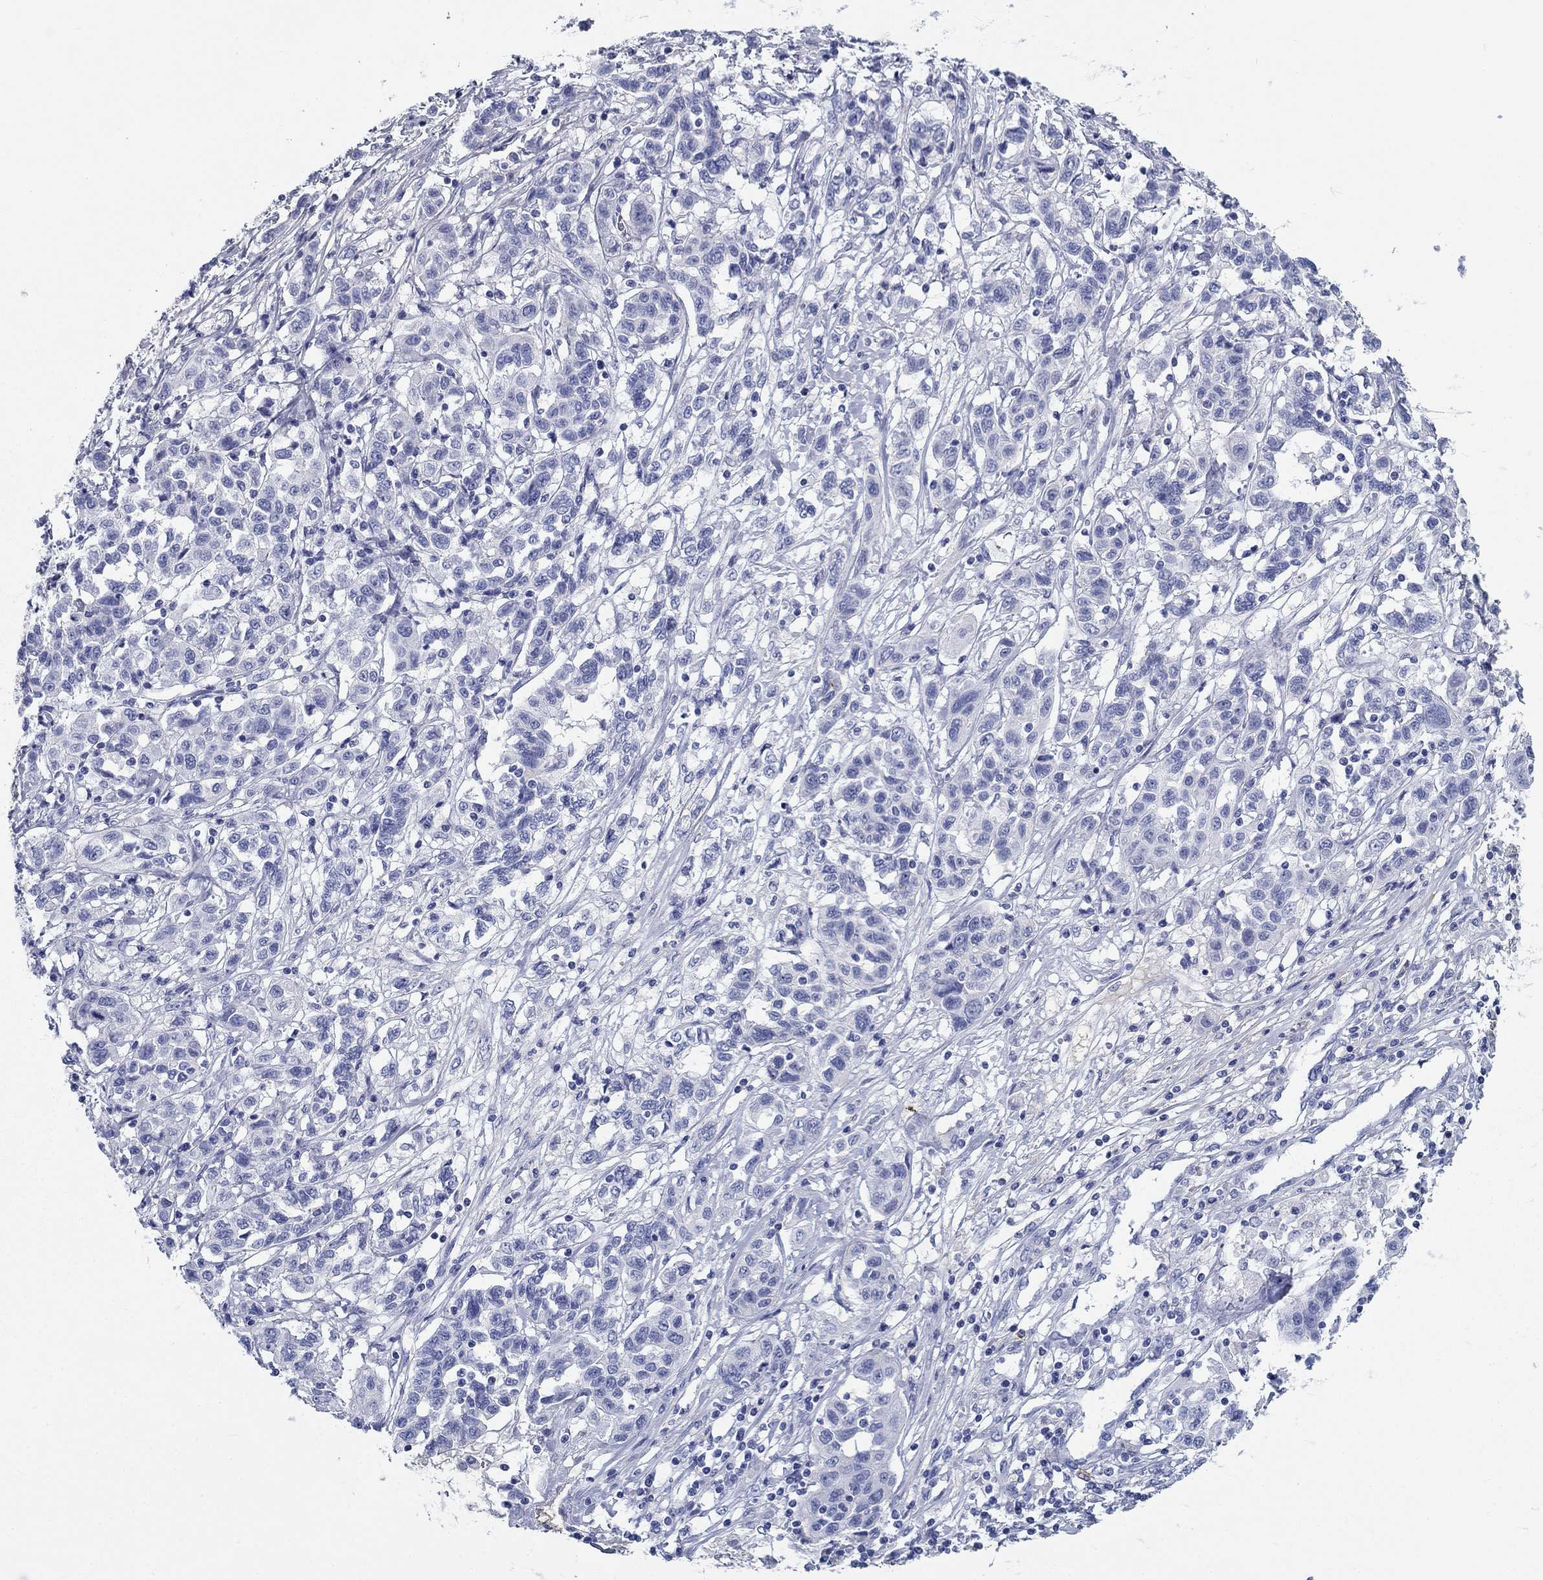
{"staining": {"intensity": "negative", "quantity": "none", "location": "none"}, "tissue": "liver cancer", "cell_type": "Tumor cells", "image_type": "cancer", "snomed": [{"axis": "morphology", "description": "Adenocarcinoma, NOS"}, {"axis": "morphology", "description": "Cholangiocarcinoma"}, {"axis": "topography", "description": "Liver"}], "caption": "This is an immunohistochemistry photomicrograph of human liver cancer. There is no staining in tumor cells.", "gene": "CD40LG", "patient": {"sex": "male", "age": 64}}